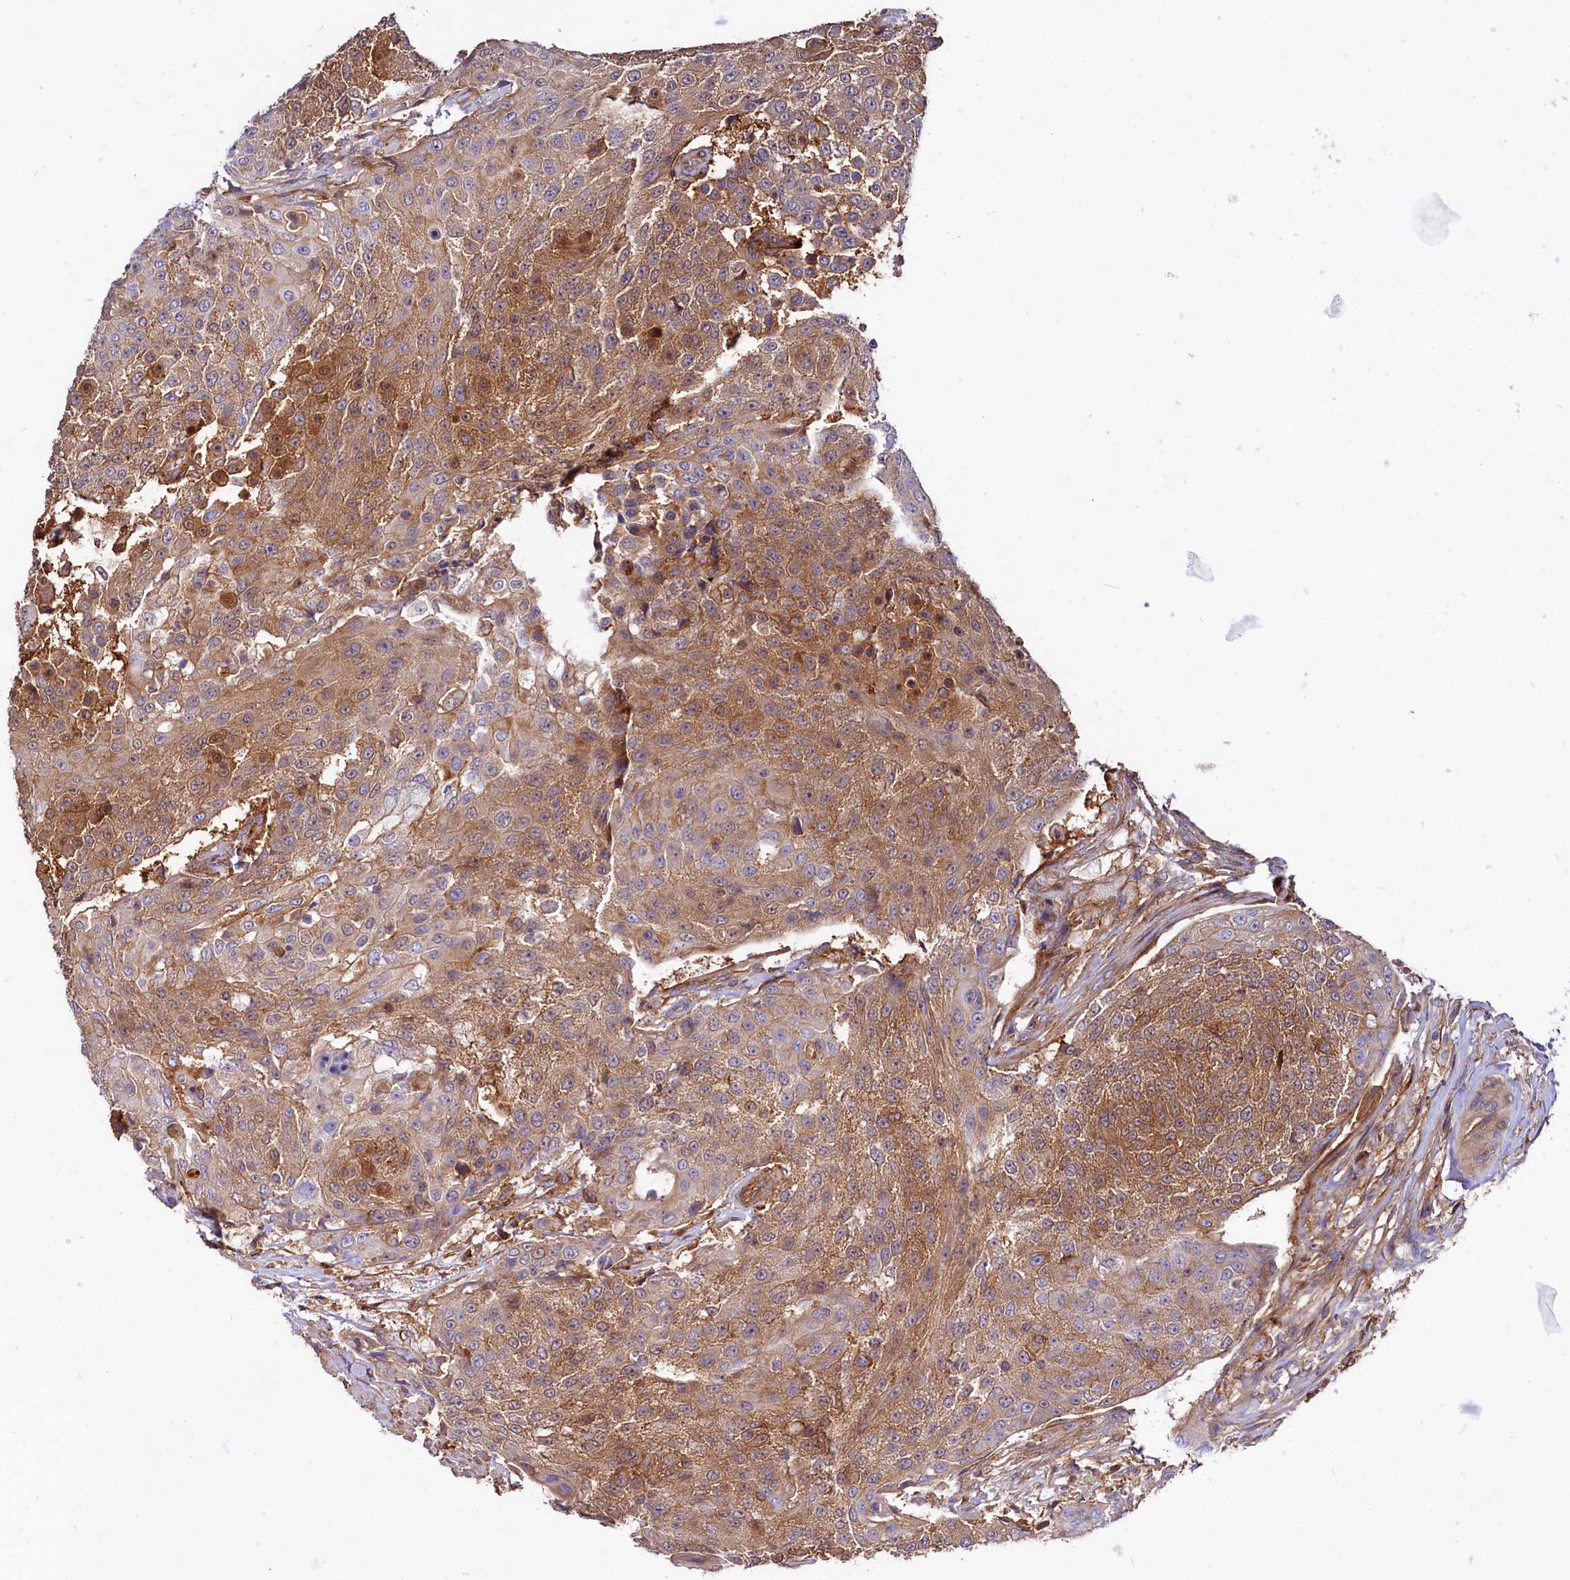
{"staining": {"intensity": "moderate", "quantity": ">75%", "location": "cytoplasmic/membranous"}, "tissue": "urothelial cancer", "cell_type": "Tumor cells", "image_type": "cancer", "snomed": [{"axis": "morphology", "description": "Urothelial carcinoma, High grade"}, {"axis": "topography", "description": "Urinary bladder"}], "caption": "This histopathology image demonstrates immunohistochemistry (IHC) staining of human urothelial carcinoma (high-grade), with medium moderate cytoplasmic/membranous expression in about >75% of tumor cells.", "gene": "ANO6", "patient": {"sex": "female", "age": 63}}